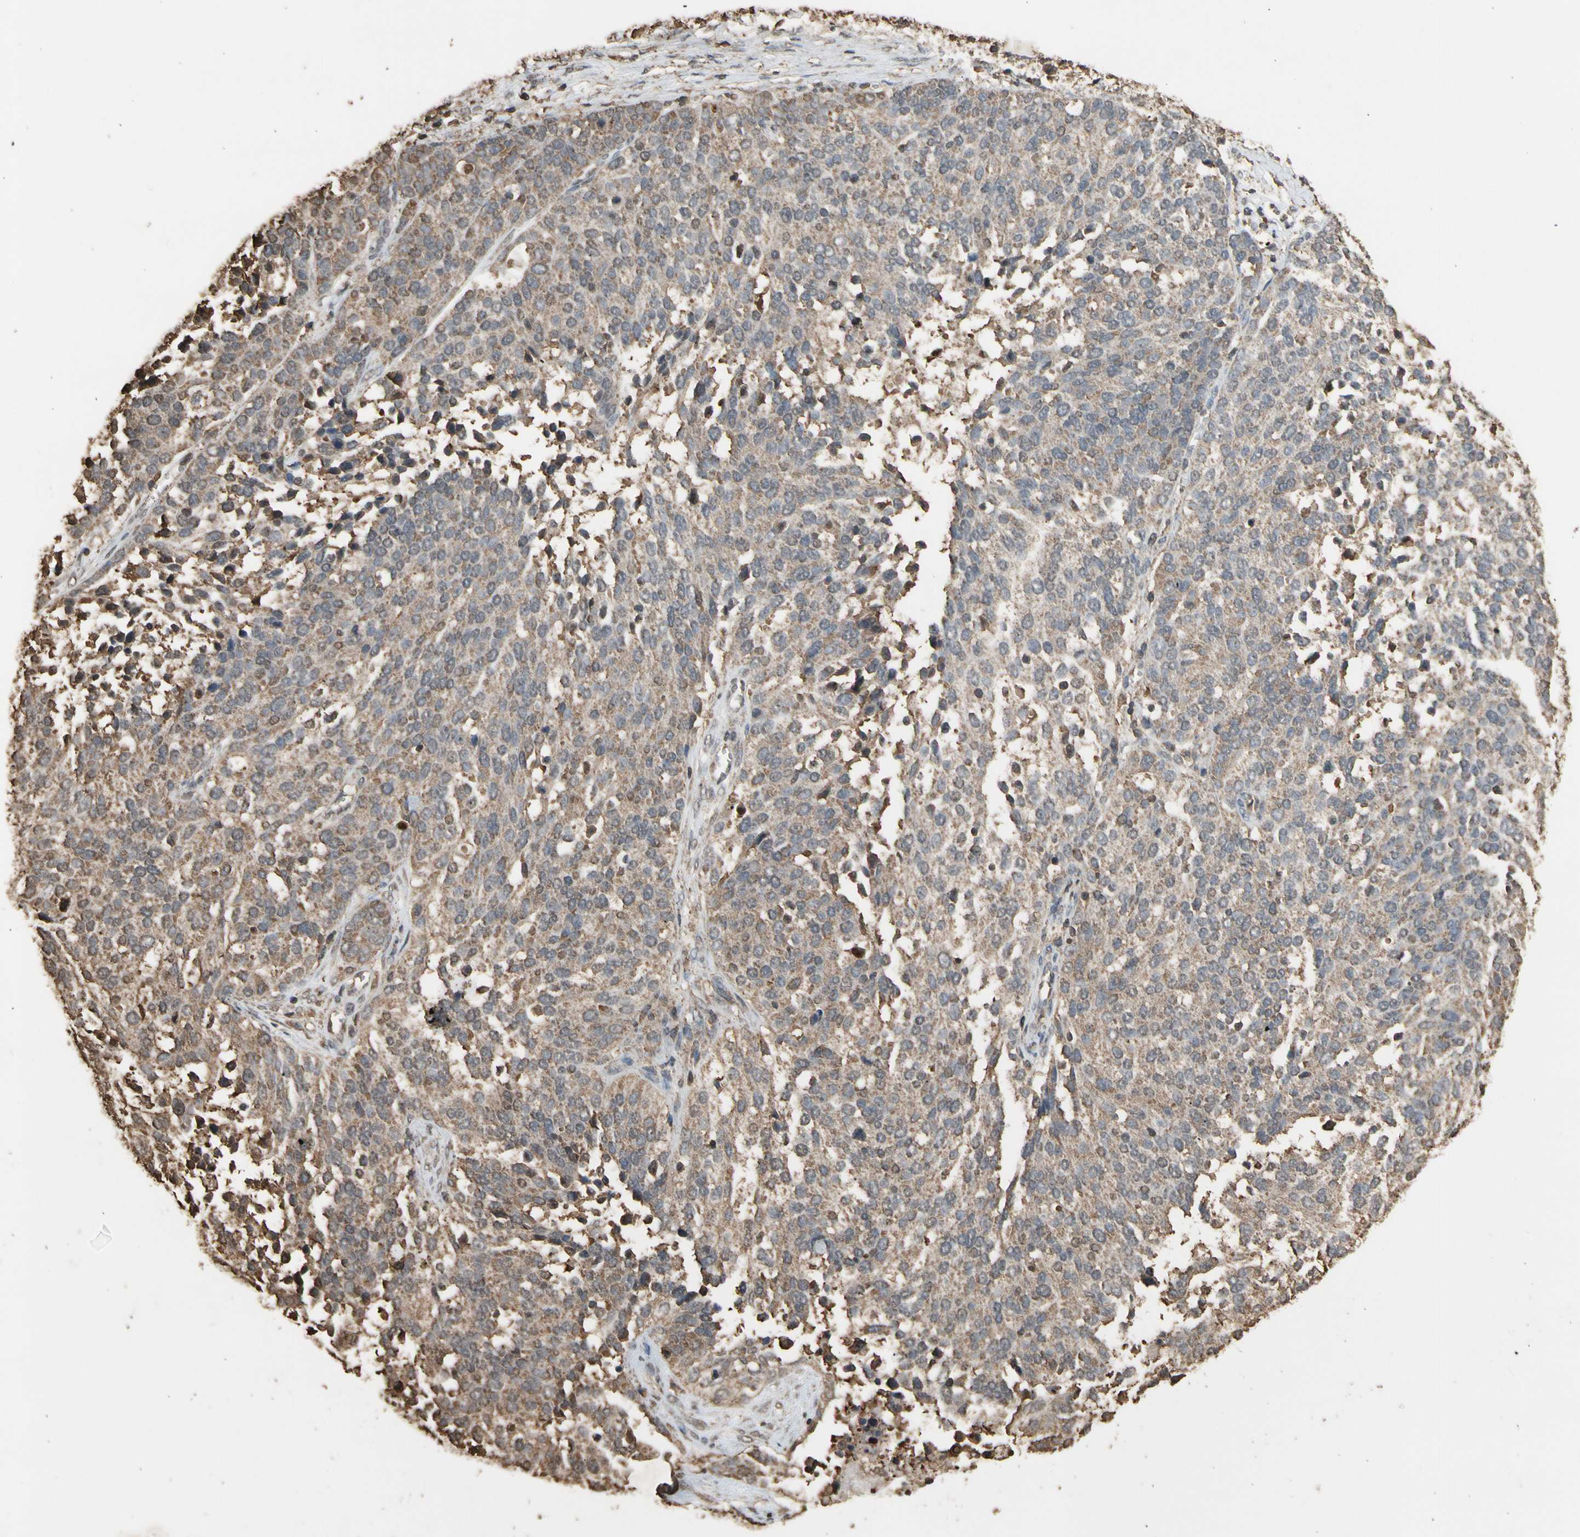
{"staining": {"intensity": "weak", "quantity": ">75%", "location": "cytoplasmic/membranous"}, "tissue": "ovarian cancer", "cell_type": "Tumor cells", "image_type": "cancer", "snomed": [{"axis": "morphology", "description": "Cystadenocarcinoma, serous, NOS"}, {"axis": "topography", "description": "Ovary"}], "caption": "Immunohistochemical staining of human ovarian serous cystadenocarcinoma exhibits low levels of weak cytoplasmic/membranous positivity in about >75% of tumor cells. (IHC, brightfield microscopy, high magnification).", "gene": "TNFSF13B", "patient": {"sex": "female", "age": 44}}